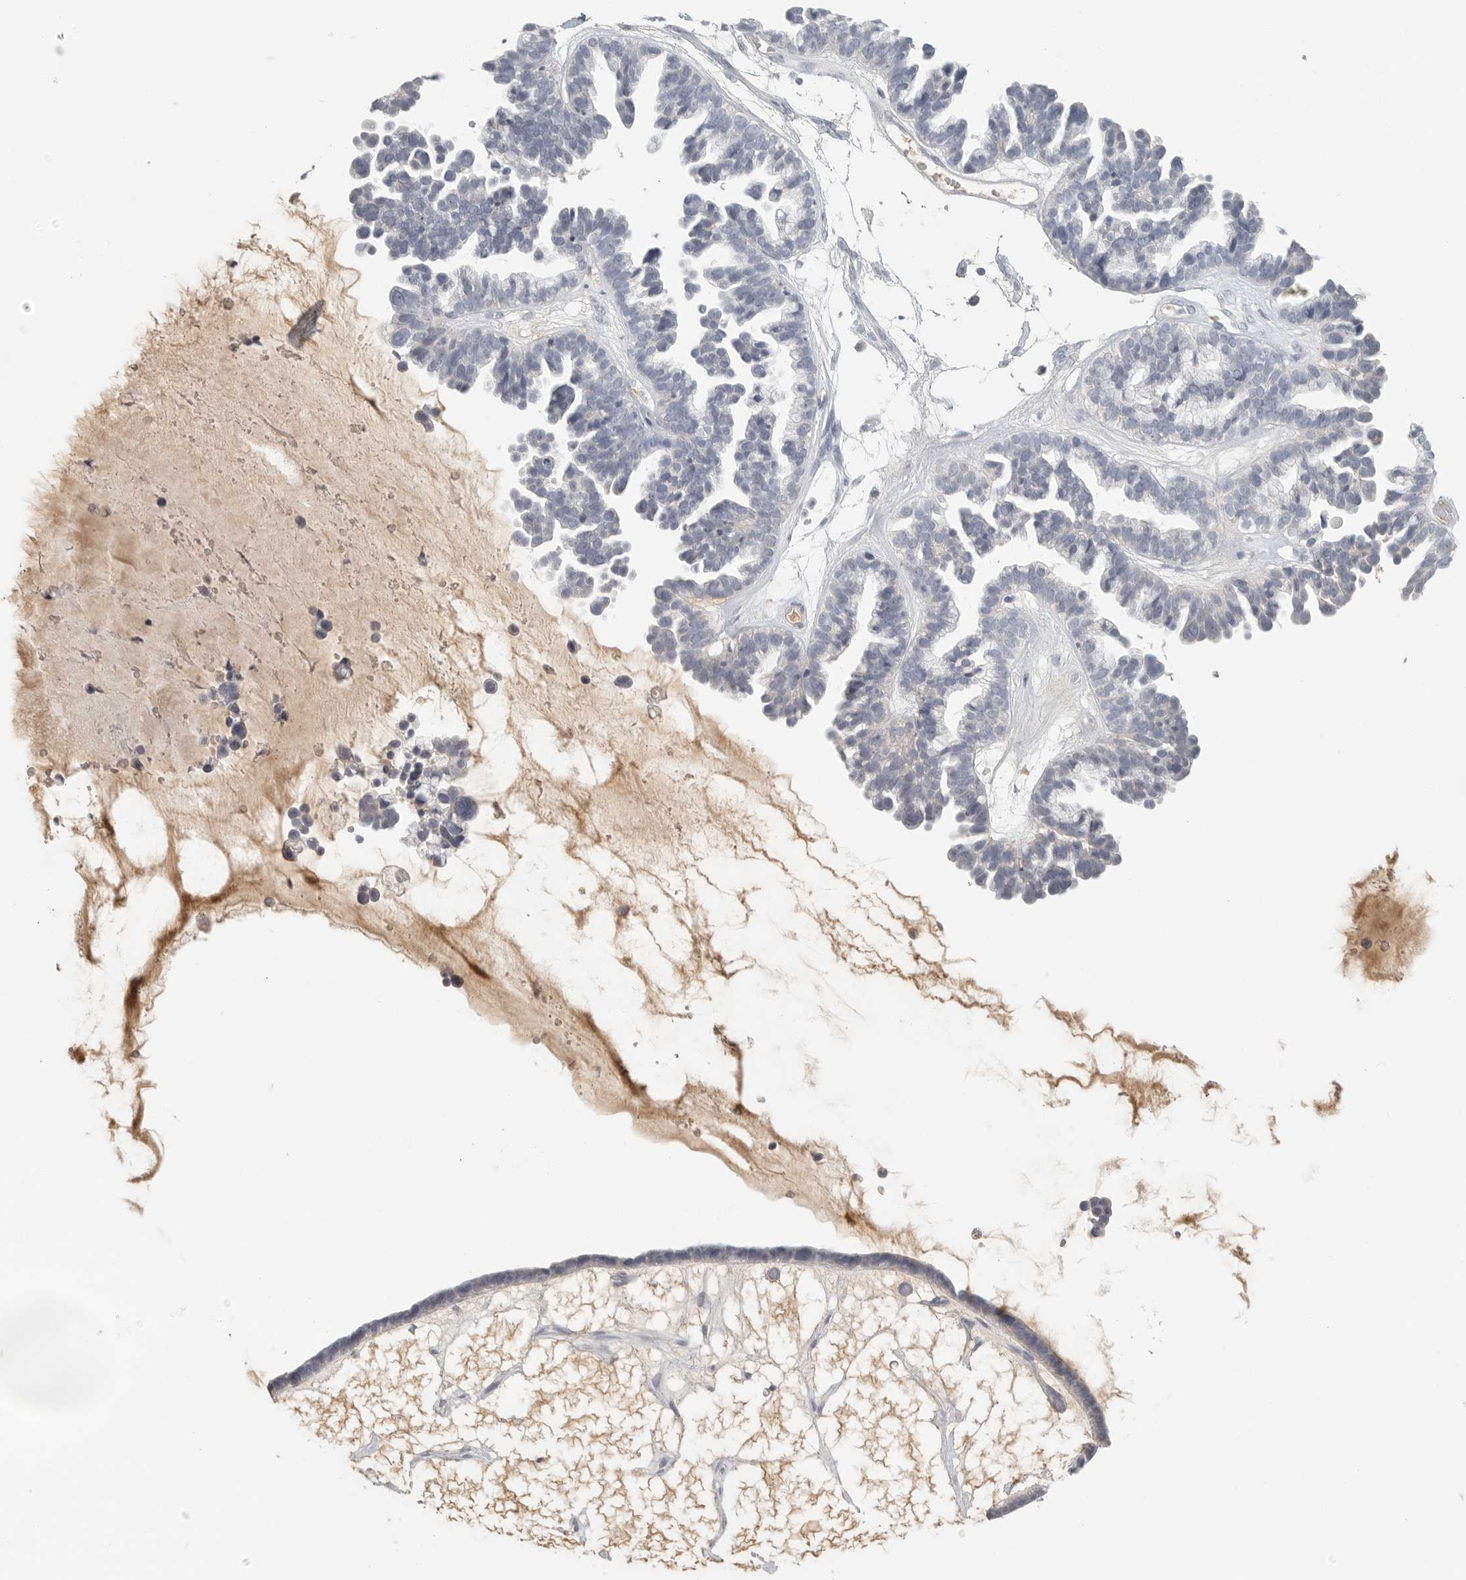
{"staining": {"intensity": "negative", "quantity": "none", "location": "none"}, "tissue": "ovarian cancer", "cell_type": "Tumor cells", "image_type": "cancer", "snomed": [{"axis": "morphology", "description": "Cystadenocarcinoma, serous, NOS"}, {"axis": "topography", "description": "Ovary"}], "caption": "Immunohistochemical staining of human ovarian cancer exhibits no significant positivity in tumor cells. (Immunohistochemistry, brightfield microscopy, high magnification).", "gene": "SLC25A36", "patient": {"sex": "female", "age": 56}}